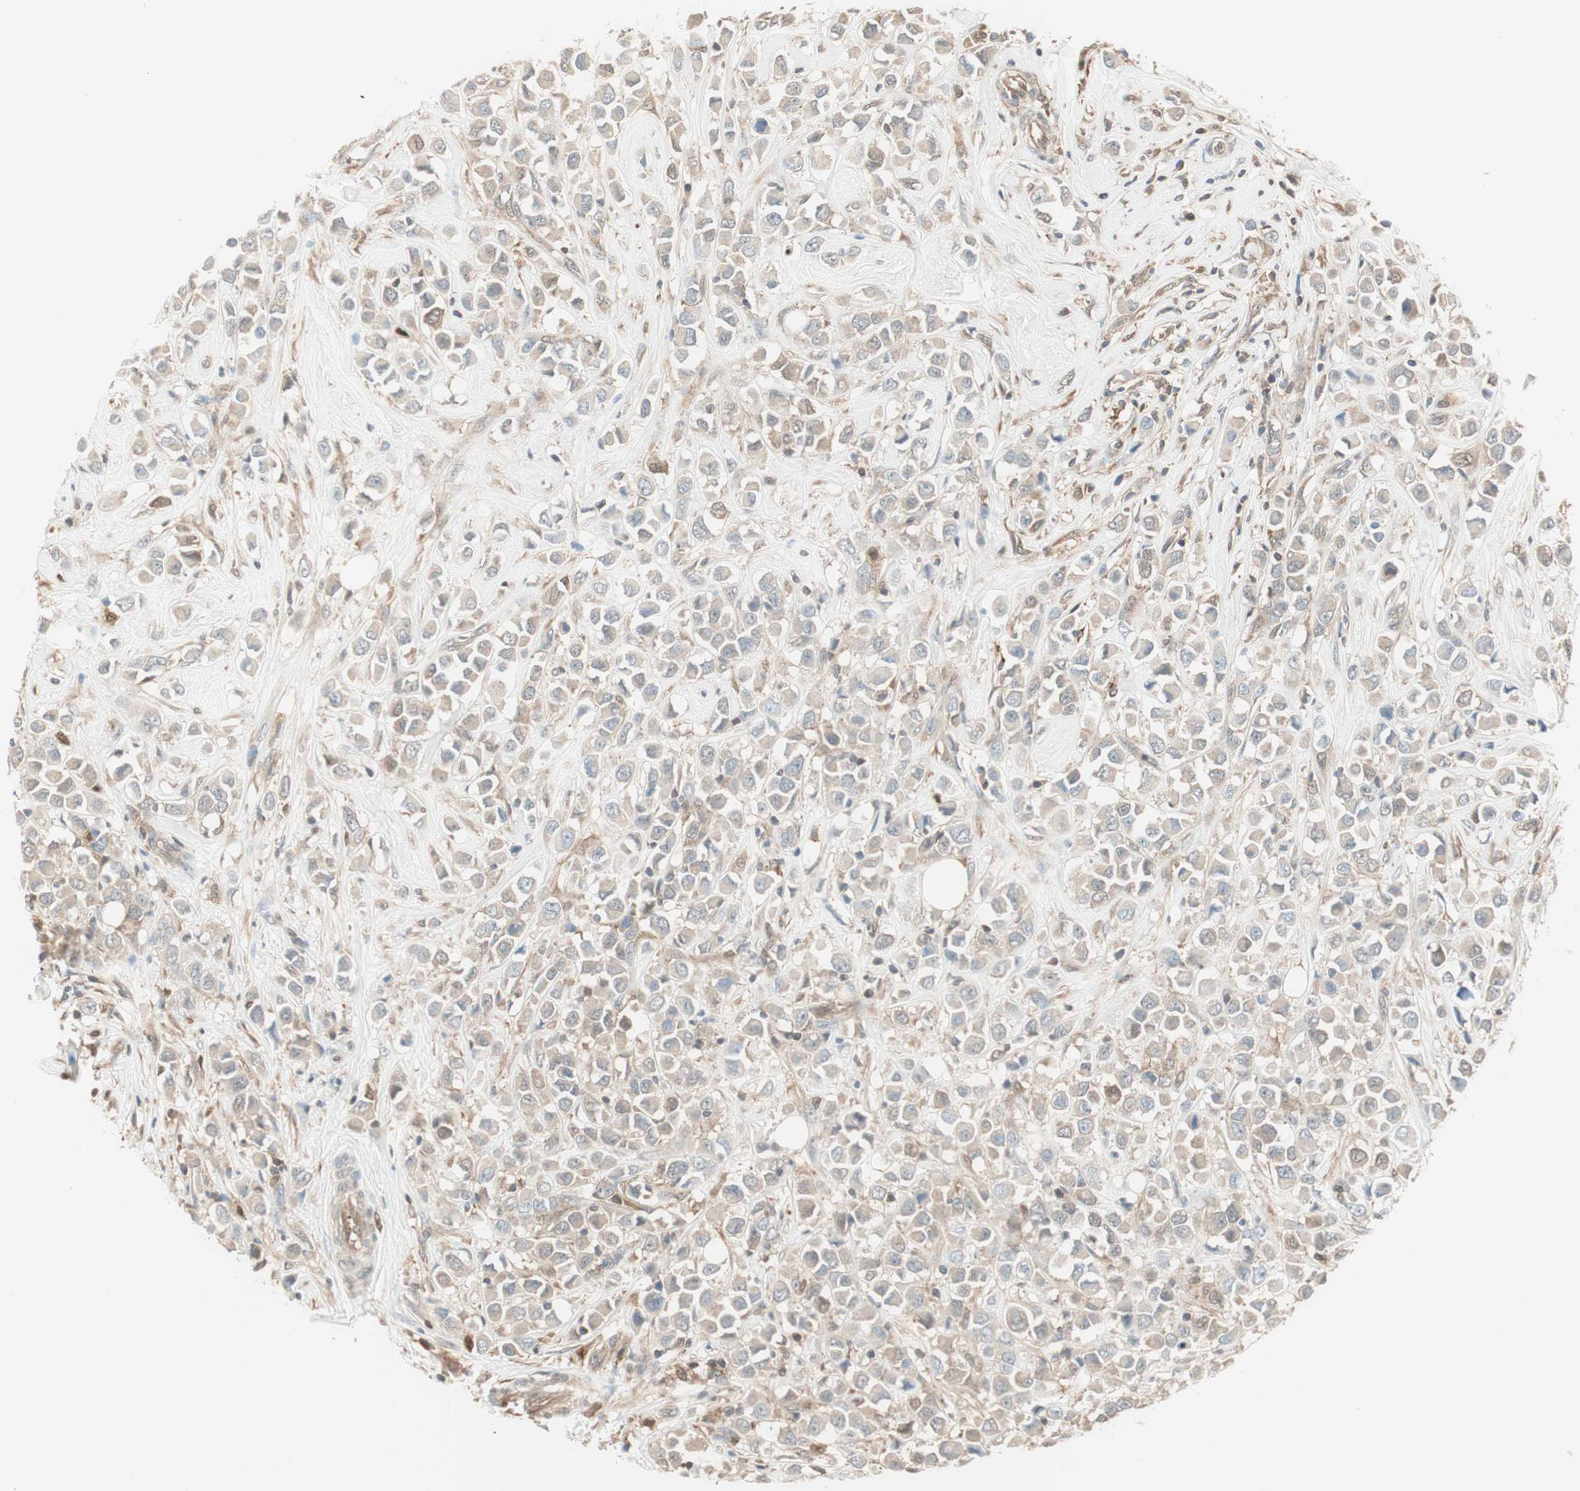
{"staining": {"intensity": "weak", "quantity": "25%-75%", "location": "cytoplasmic/membranous"}, "tissue": "breast cancer", "cell_type": "Tumor cells", "image_type": "cancer", "snomed": [{"axis": "morphology", "description": "Duct carcinoma"}, {"axis": "topography", "description": "Breast"}], "caption": "Breast cancer (invasive ductal carcinoma) stained with DAB immunohistochemistry (IHC) exhibits low levels of weak cytoplasmic/membranous staining in approximately 25%-75% of tumor cells.", "gene": "GALT", "patient": {"sex": "female", "age": 61}}